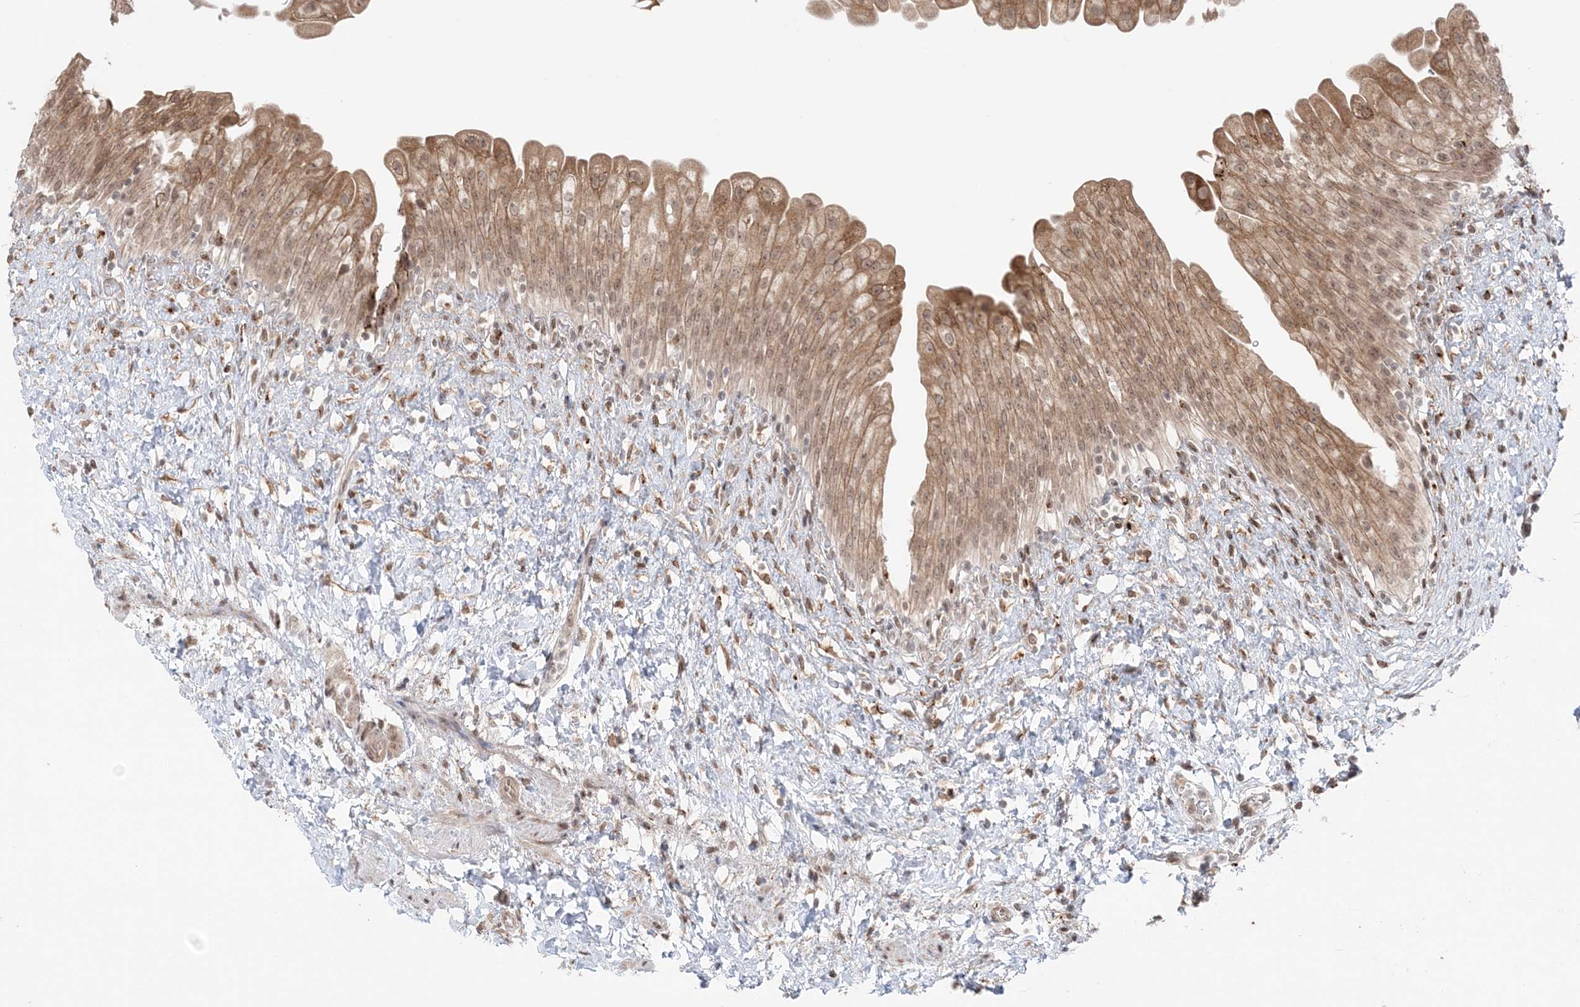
{"staining": {"intensity": "moderate", "quantity": ">75%", "location": "cytoplasmic/membranous,nuclear"}, "tissue": "urinary bladder", "cell_type": "Urothelial cells", "image_type": "normal", "snomed": [{"axis": "morphology", "description": "Normal tissue, NOS"}, {"axis": "topography", "description": "Urinary bladder"}], "caption": "Brown immunohistochemical staining in normal human urinary bladder reveals moderate cytoplasmic/membranous,nuclear positivity in about >75% of urothelial cells.", "gene": "TMED10", "patient": {"sex": "female", "age": 27}}